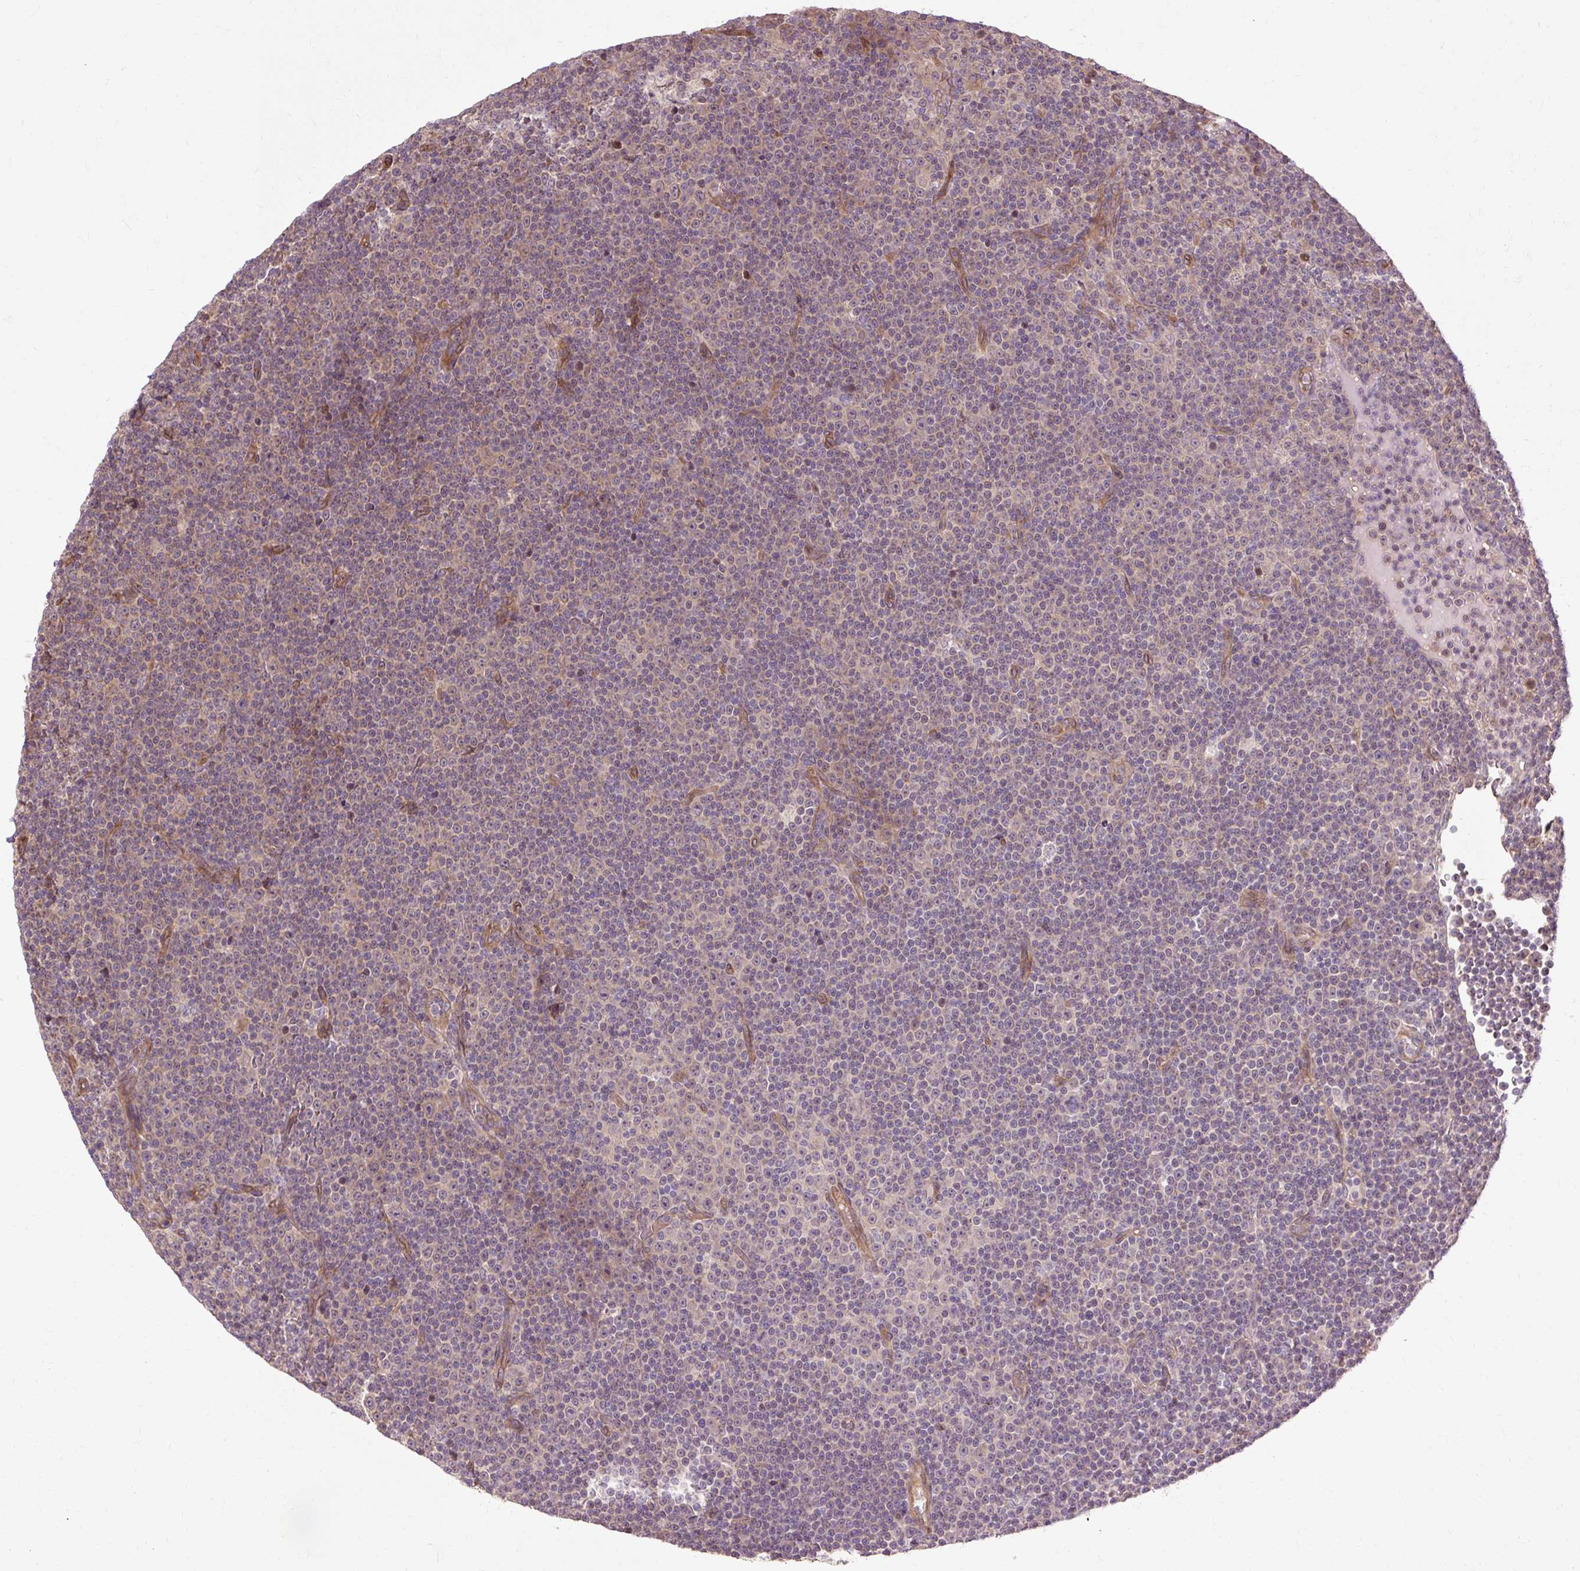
{"staining": {"intensity": "negative", "quantity": "none", "location": "none"}, "tissue": "lymphoma", "cell_type": "Tumor cells", "image_type": "cancer", "snomed": [{"axis": "morphology", "description": "Malignant lymphoma, non-Hodgkin's type, Low grade"}, {"axis": "topography", "description": "Lymph node"}], "caption": "The histopathology image displays no significant staining in tumor cells of malignant lymphoma, non-Hodgkin's type (low-grade).", "gene": "FLRT1", "patient": {"sex": "female", "age": 67}}